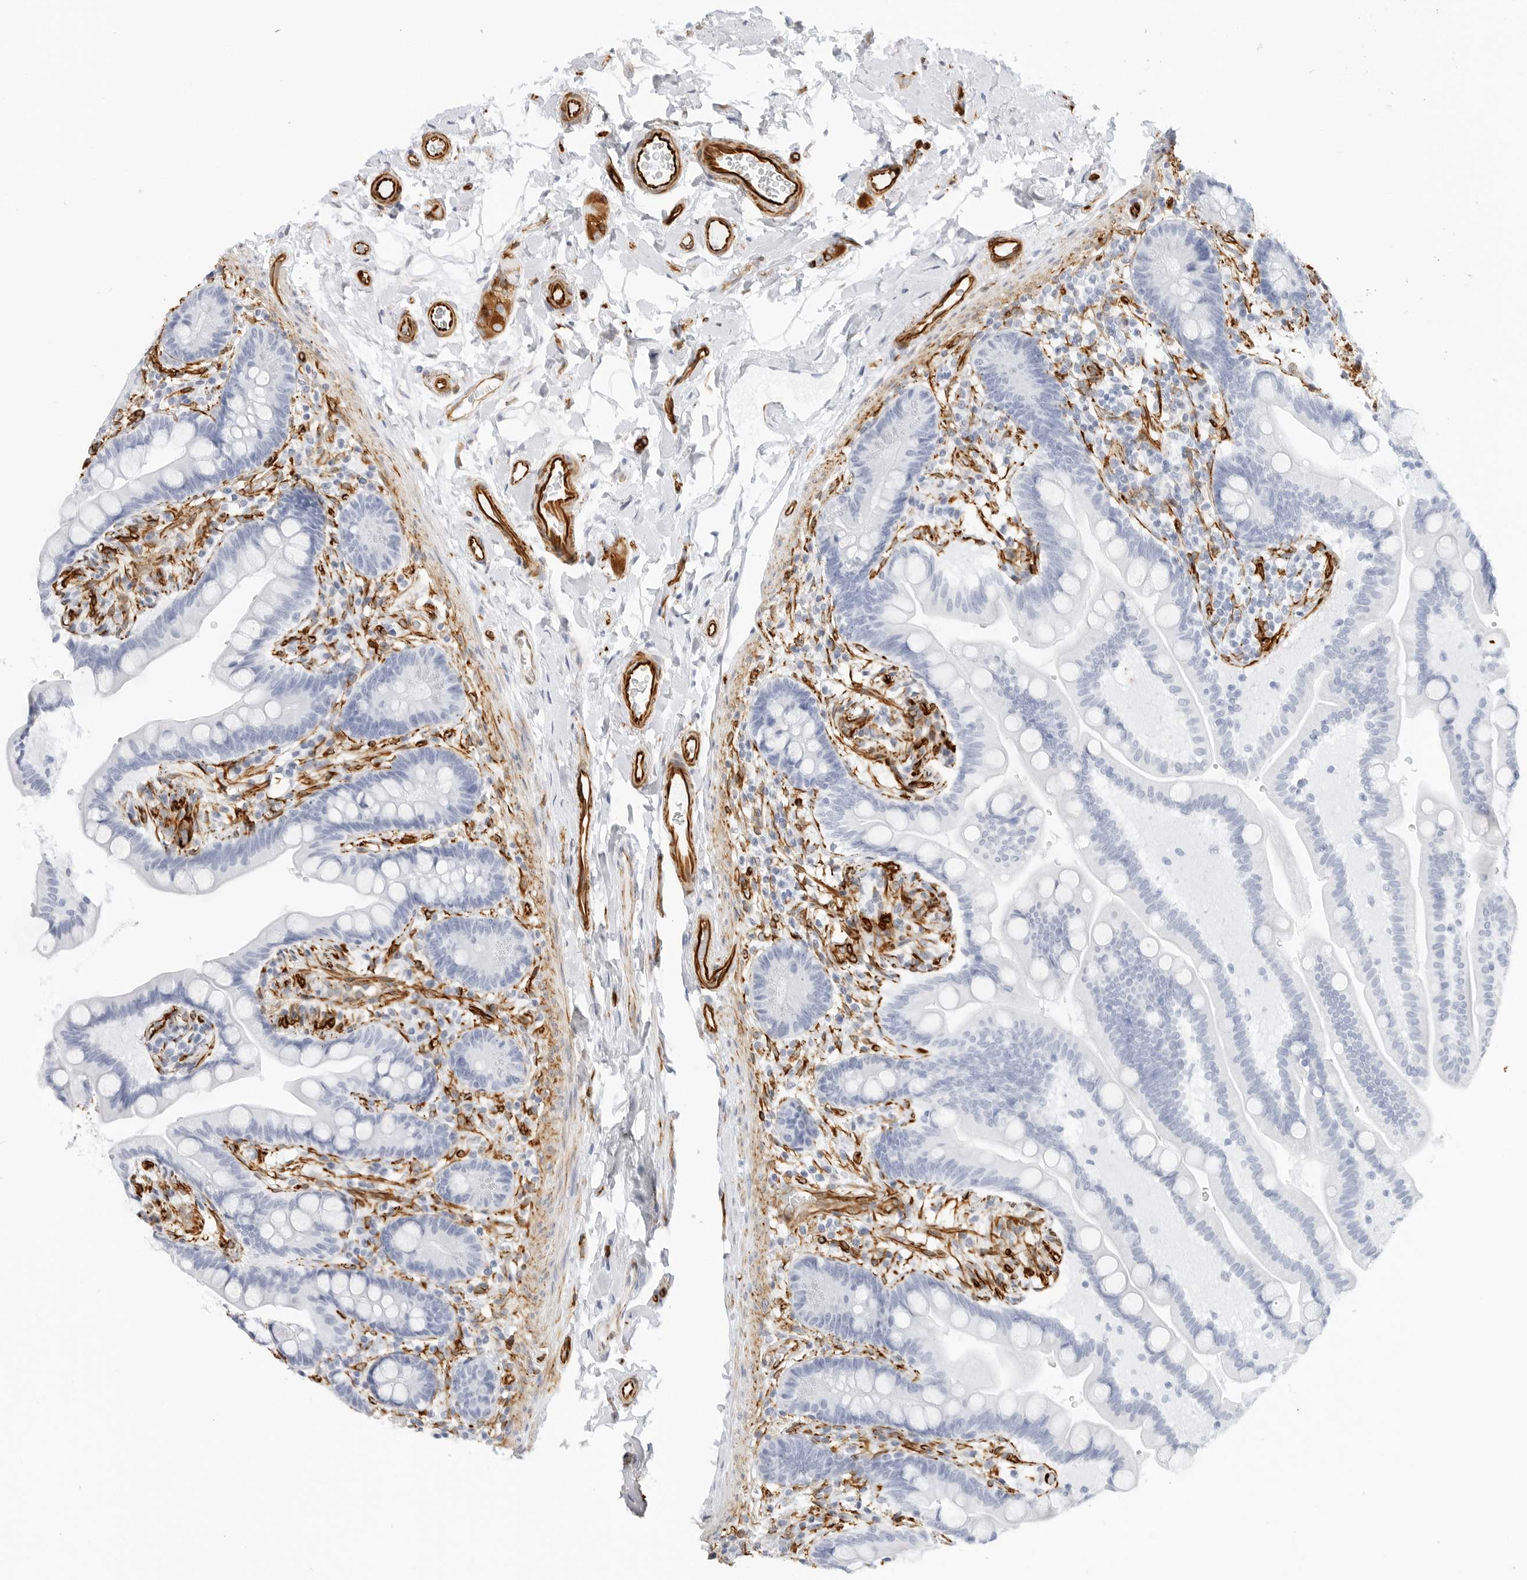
{"staining": {"intensity": "strong", "quantity": ">75%", "location": "cytoplasmic/membranous"}, "tissue": "colon", "cell_type": "Endothelial cells", "image_type": "normal", "snomed": [{"axis": "morphology", "description": "Normal tissue, NOS"}, {"axis": "topography", "description": "Smooth muscle"}, {"axis": "topography", "description": "Colon"}], "caption": "Immunohistochemistry image of normal human colon stained for a protein (brown), which demonstrates high levels of strong cytoplasmic/membranous expression in approximately >75% of endothelial cells.", "gene": "NES", "patient": {"sex": "male", "age": 73}}